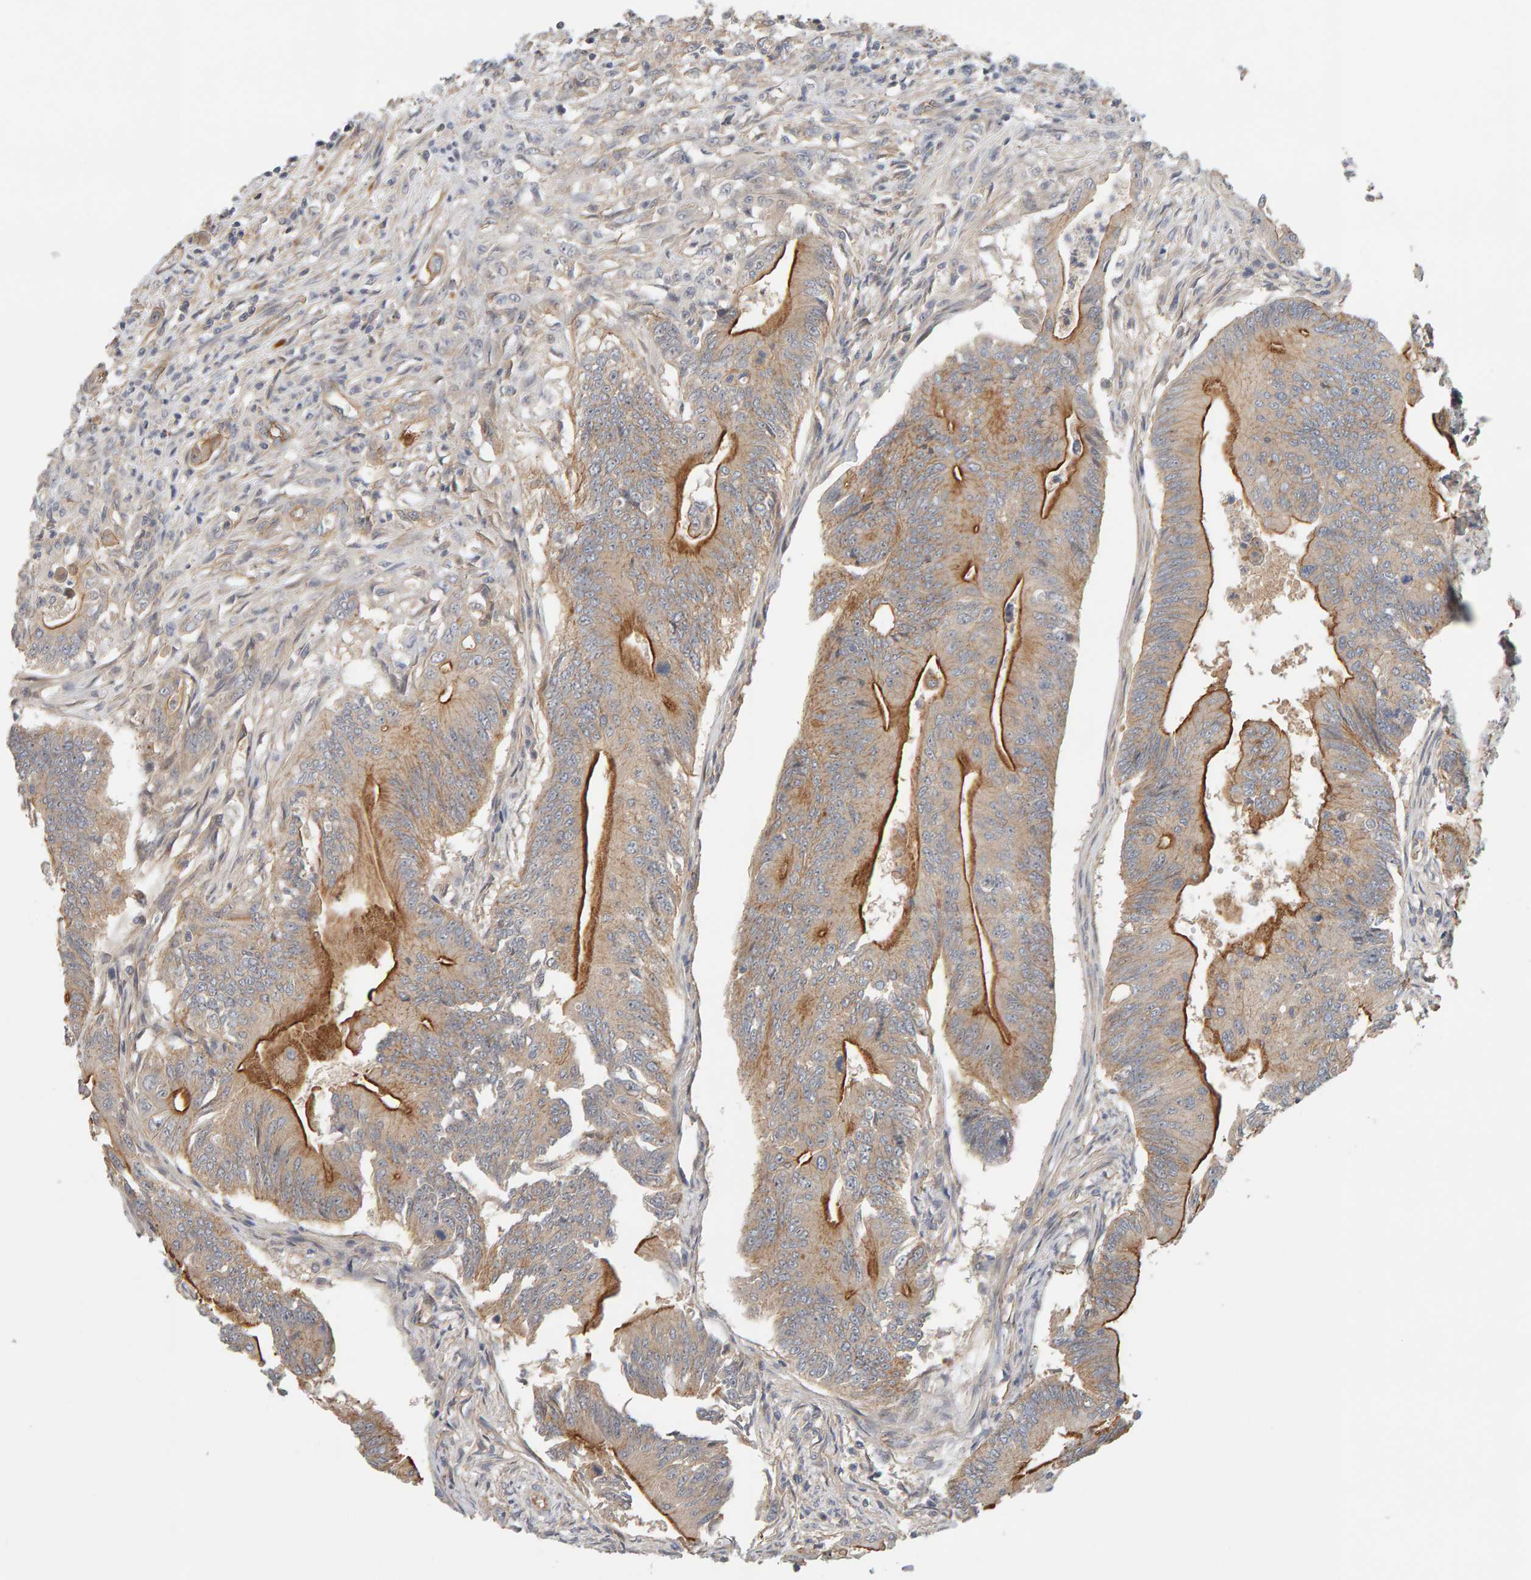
{"staining": {"intensity": "strong", "quantity": "<25%", "location": "cytoplasmic/membranous"}, "tissue": "colorectal cancer", "cell_type": "Tumor cells", "image_type": "cancer", "snomed": [{"axis": "morphology", "description": "Adenoma, NOS"}, {"axis": "morphology", "description": "Adenocarcinoma, NOS"}, {"axis": "topography", "description": "Colon"}], "caption": "Protein staining of adenocarcinoma (colorectal) tissue shows strong cytoplasmic/membranous positivity in about <25% of tumor cells.", "gene": "PPP1R16A", "patient": {"sex": "male", "age": 79}}